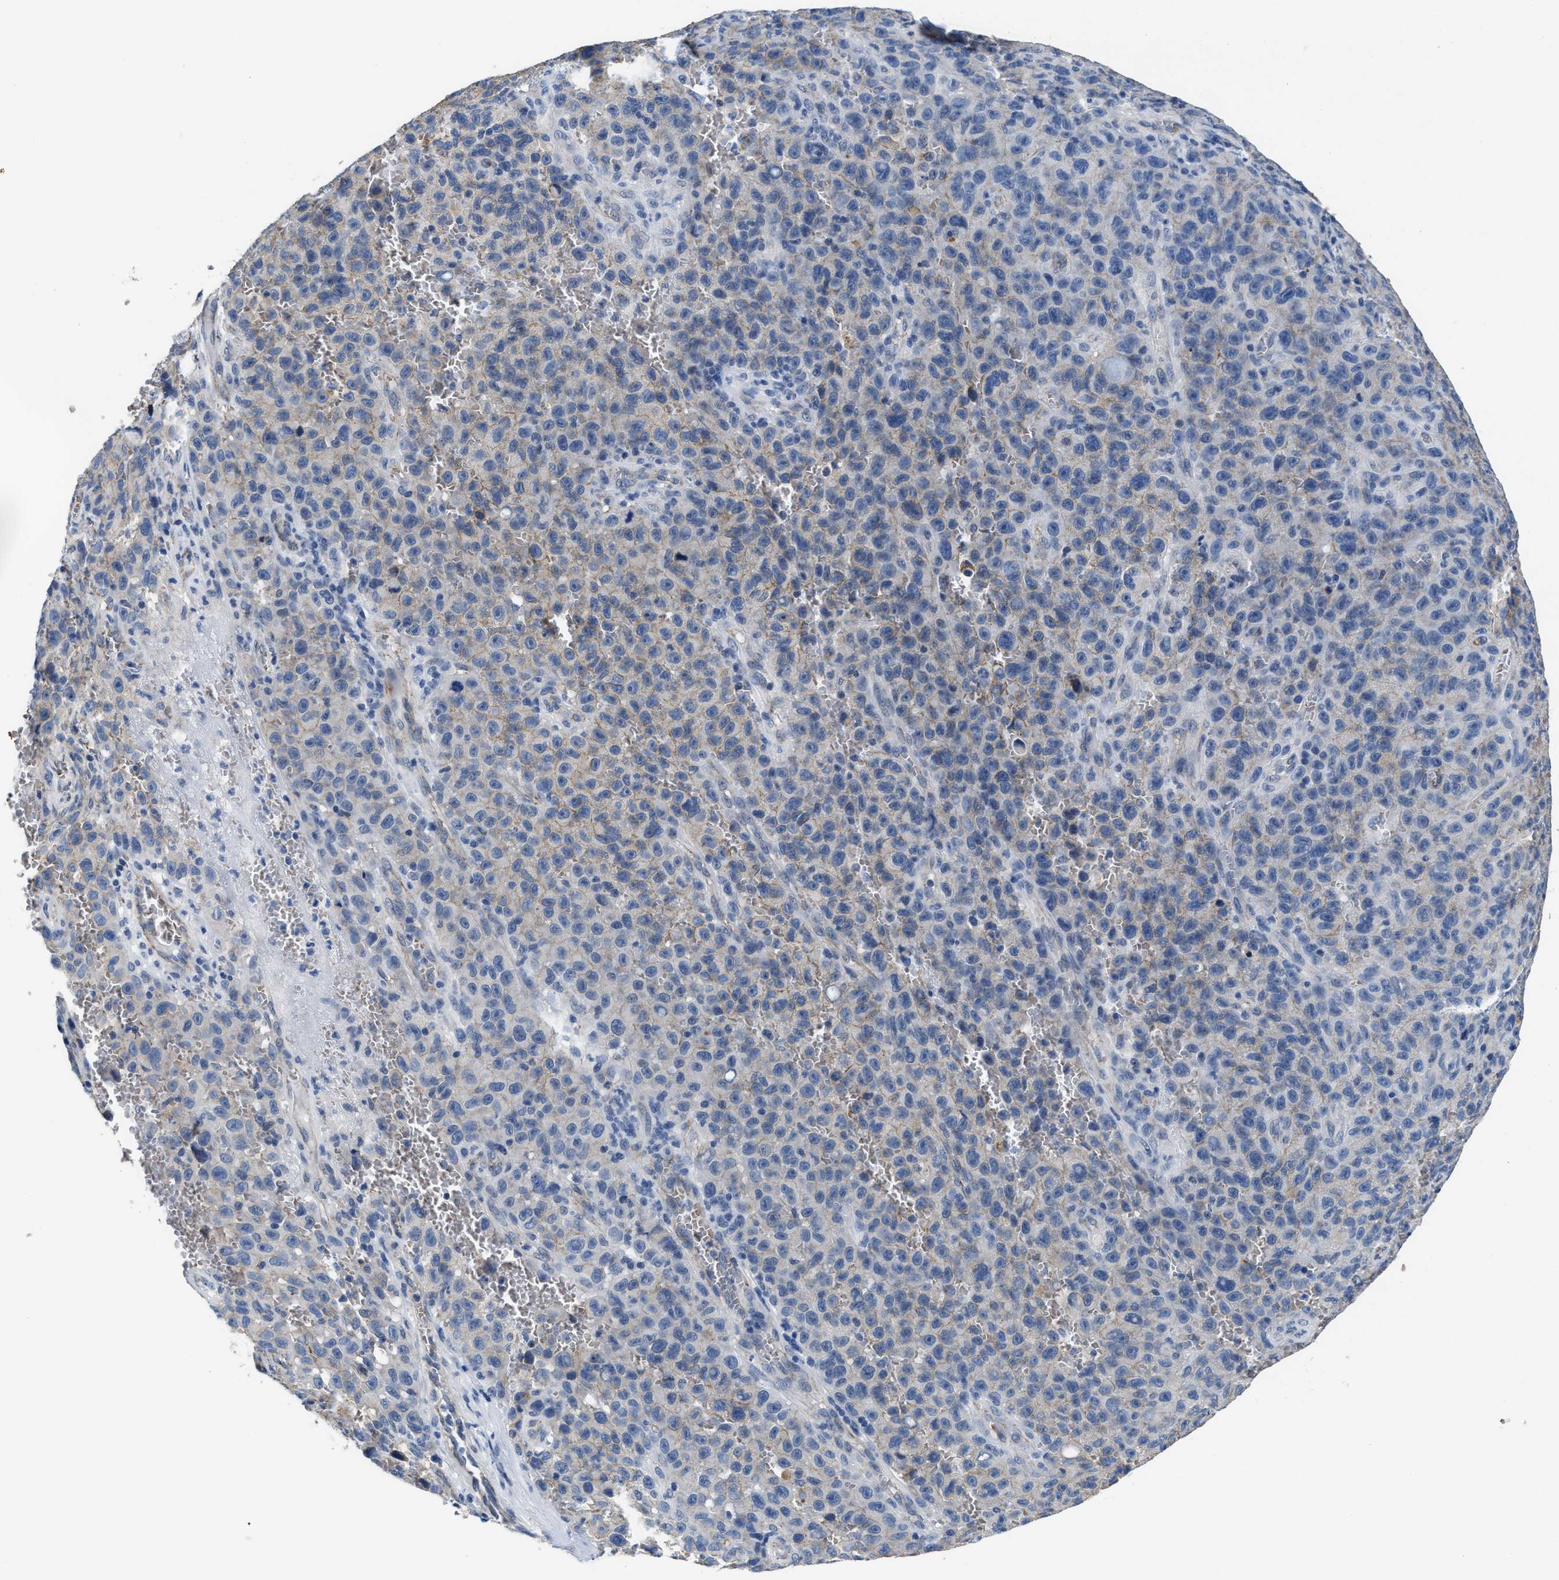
{"staining": {"intensity": "weak", "quantity": "25%-75%", "location": "cytoplasmic/membranous"}, "tissue": "melanoma", "cell_type": "Tumor cells", "image_type": "cancer", "snomed": [{"axis": "morphology", "description": "Malignant melanoma, NOS"}, {"axis": "topography", "description": "Skin"}], "caption": "This photomicrograph exhibits malignant melanoma stained with immunohistochemistry to label a protein in brown. The cytoplasmic/membranous of tumor cells show weak positivity for the protein. Nuclei are counter-stained blue.", "gene": "GHITM", "patient": {"sex": "female", "age": 82}}